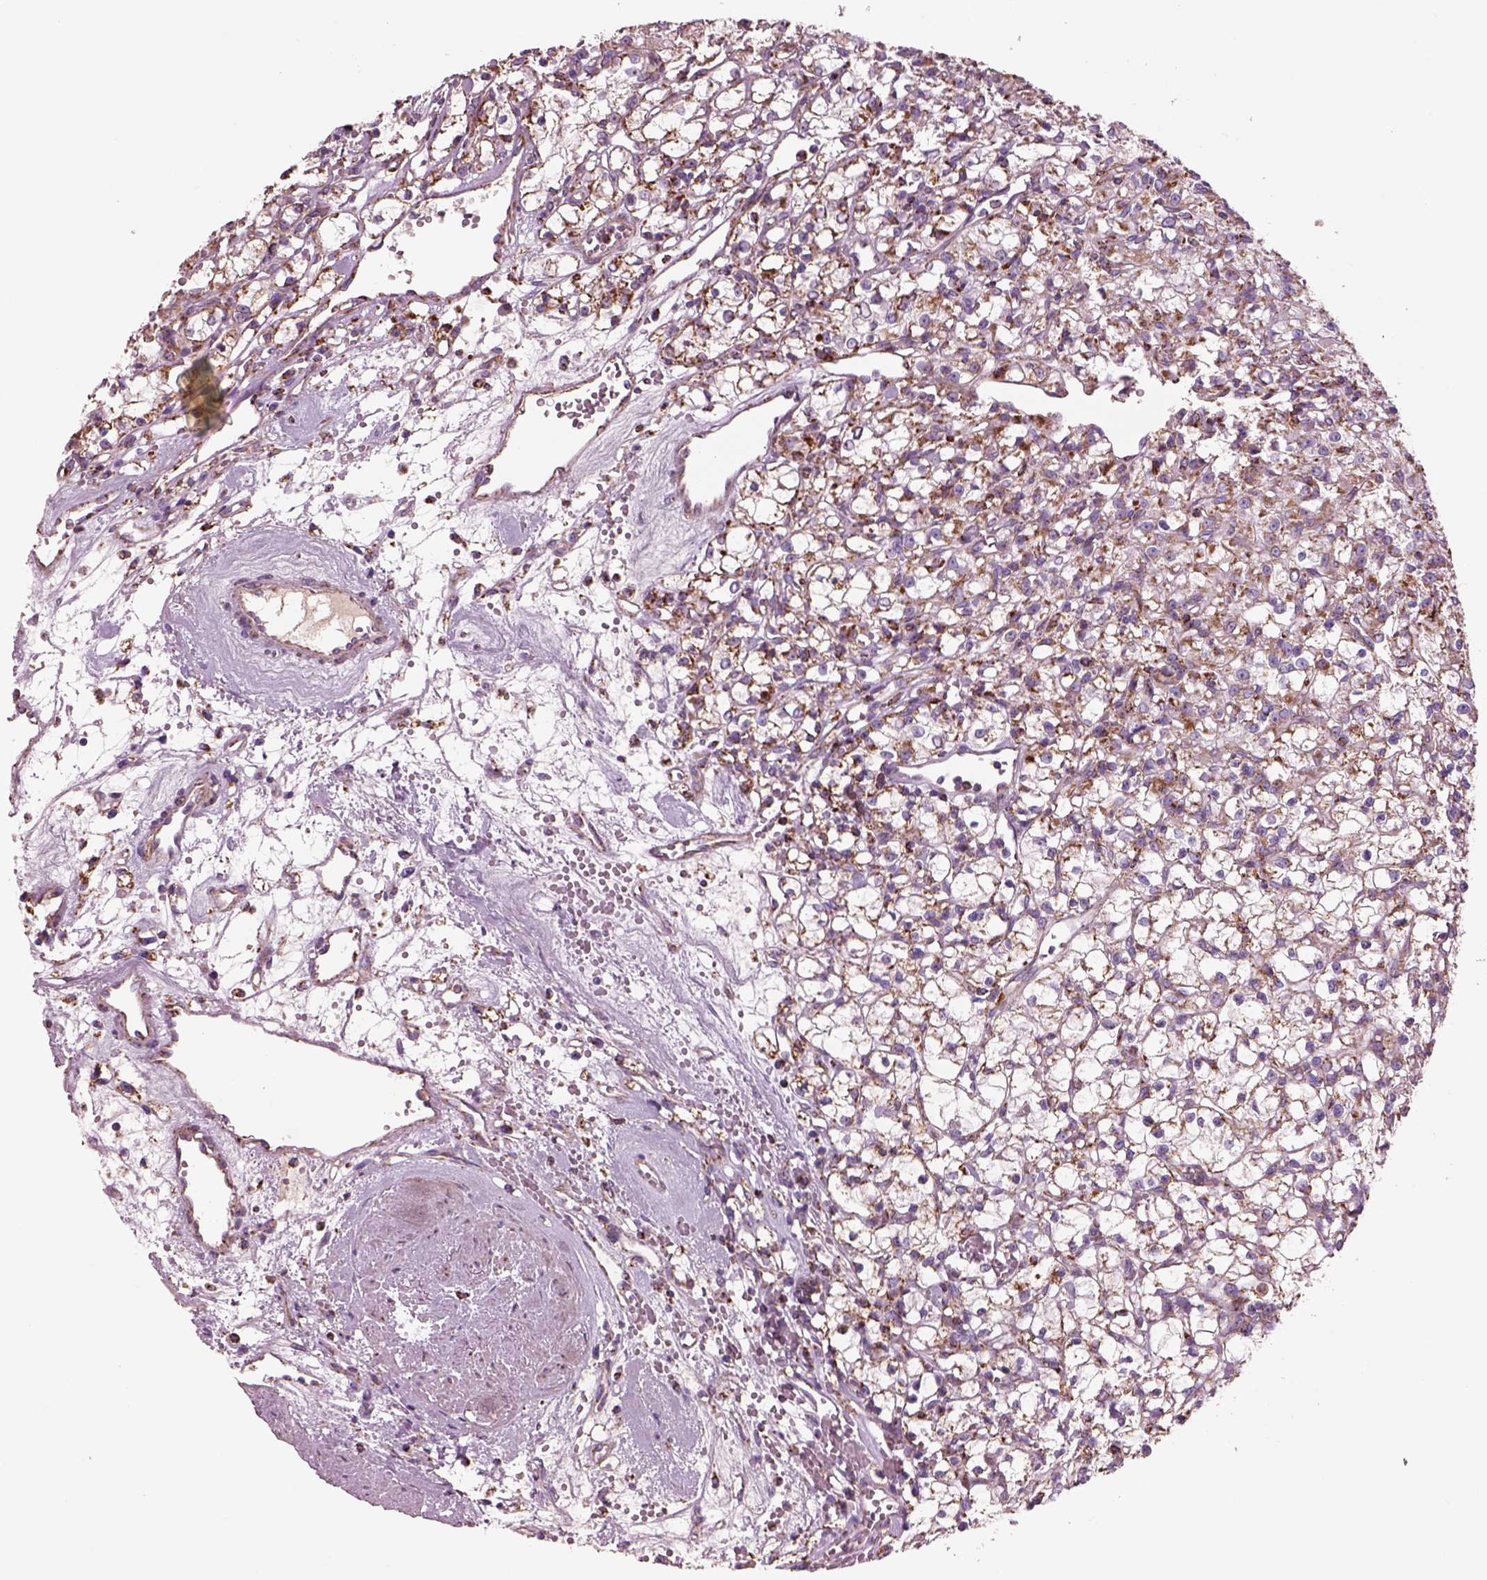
{"staining": {"intensity": "moderate", "quantity": ">75%", "location": "cytoplasmic/membranous"}, "tissue": "renal cancer", "cell_type": "Tumor cells", "image_type": "cancer", "snomed": [{"axis": "morphology", "description": "Adenocarcinoma, NOS"}, {"axis": "topography", "description": "Kidney"}], "caption": "High-magnification brightfield microscopy of renal adenocarcinoma stained with DAB (brown) and counterstained with hematoxylin (blue). tumor cells exhibit moderate cytoplasmic/membranous expression is seen in about>75% of cells.", "gene": "SLC25A24", "patient": {"sex": "female", "age": 59}}